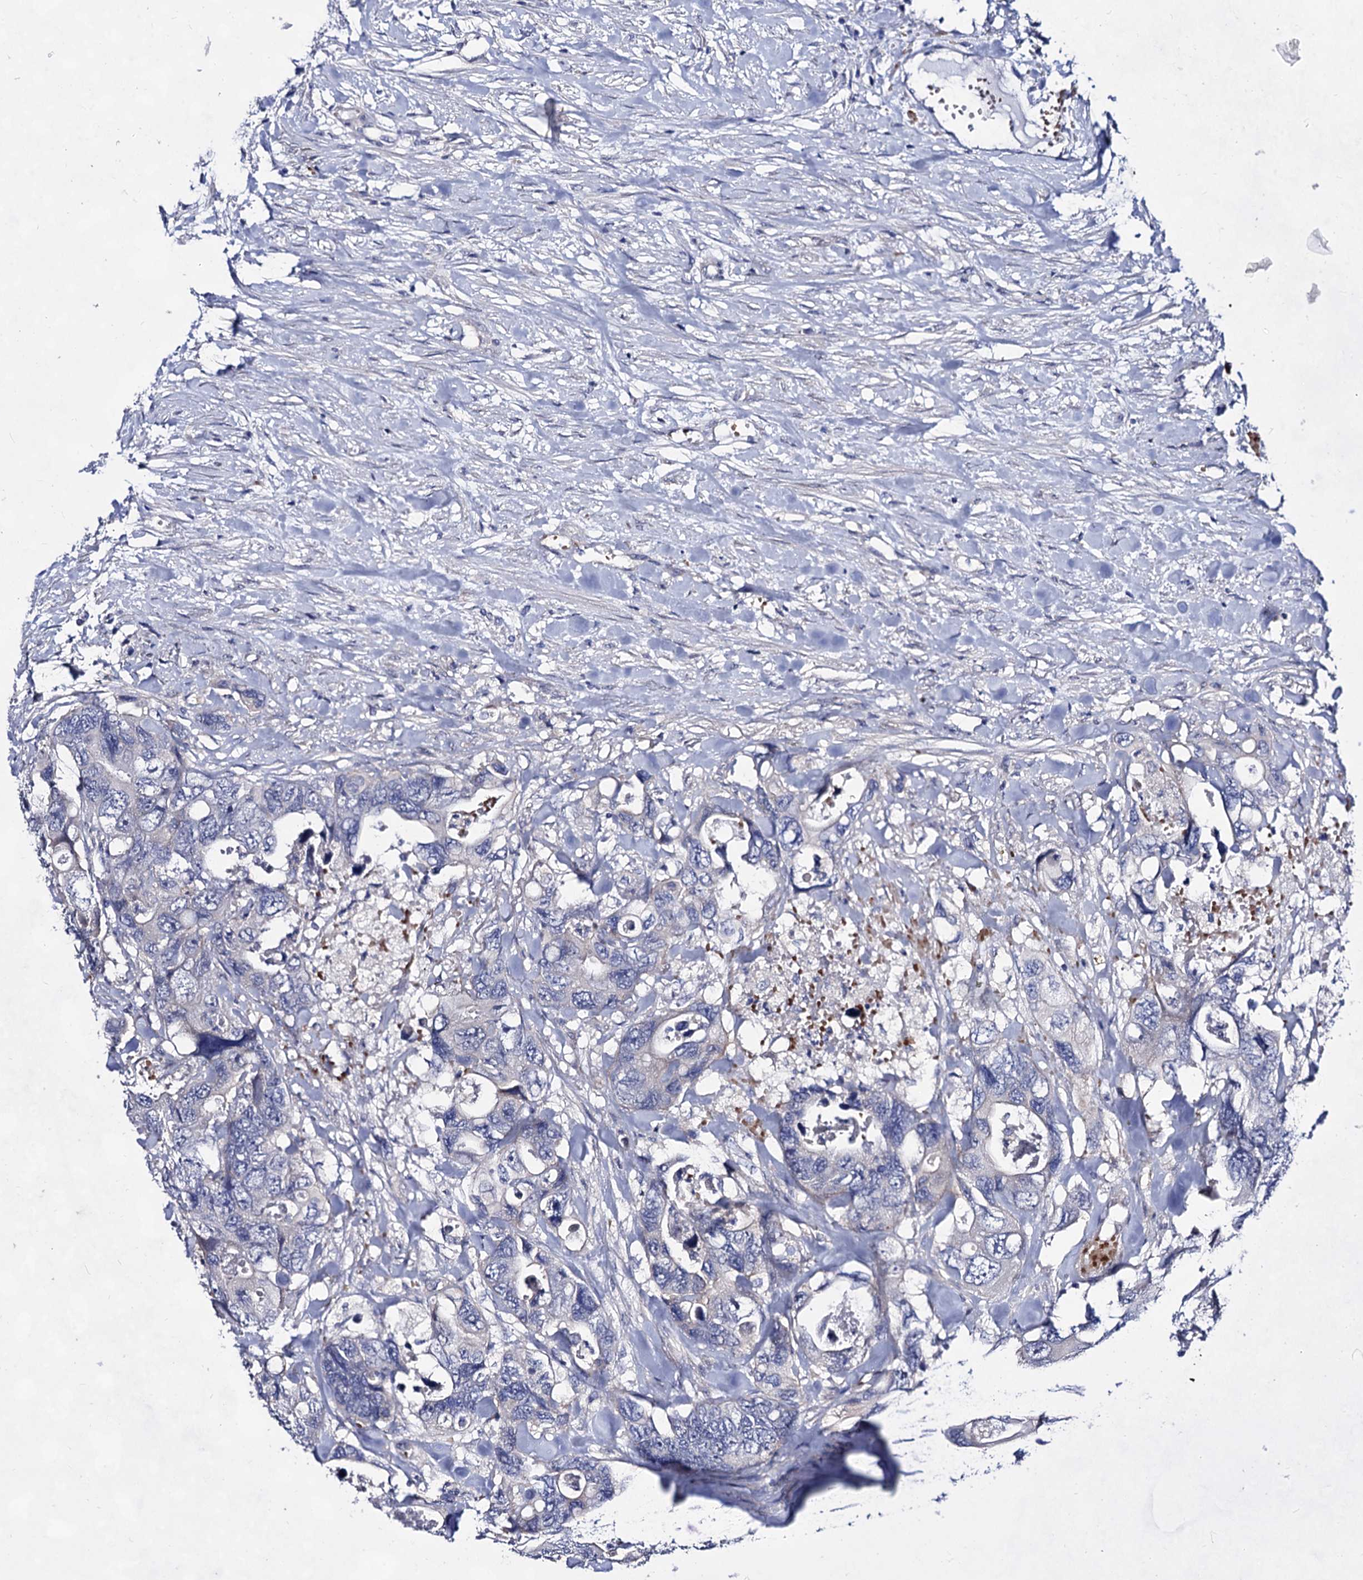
{"staining": {"intensity": "negative", "quantity": "none", "location": "none"}, "tissue": "colorectal cancer", "cell_type": "Tumor cells", "image_type": "cancer", "snomed": [{"axis": "morphology", "description": "Adenocarcinoma, NOS"}, {"axis": "topography", "description": "Rectum"}], "caption": "There is no significant staining in tumor cells of colorectal cancer (adenocarcinoma).", "gene": "PLIN1", "patient": {"sex": "male", "age": 57}}